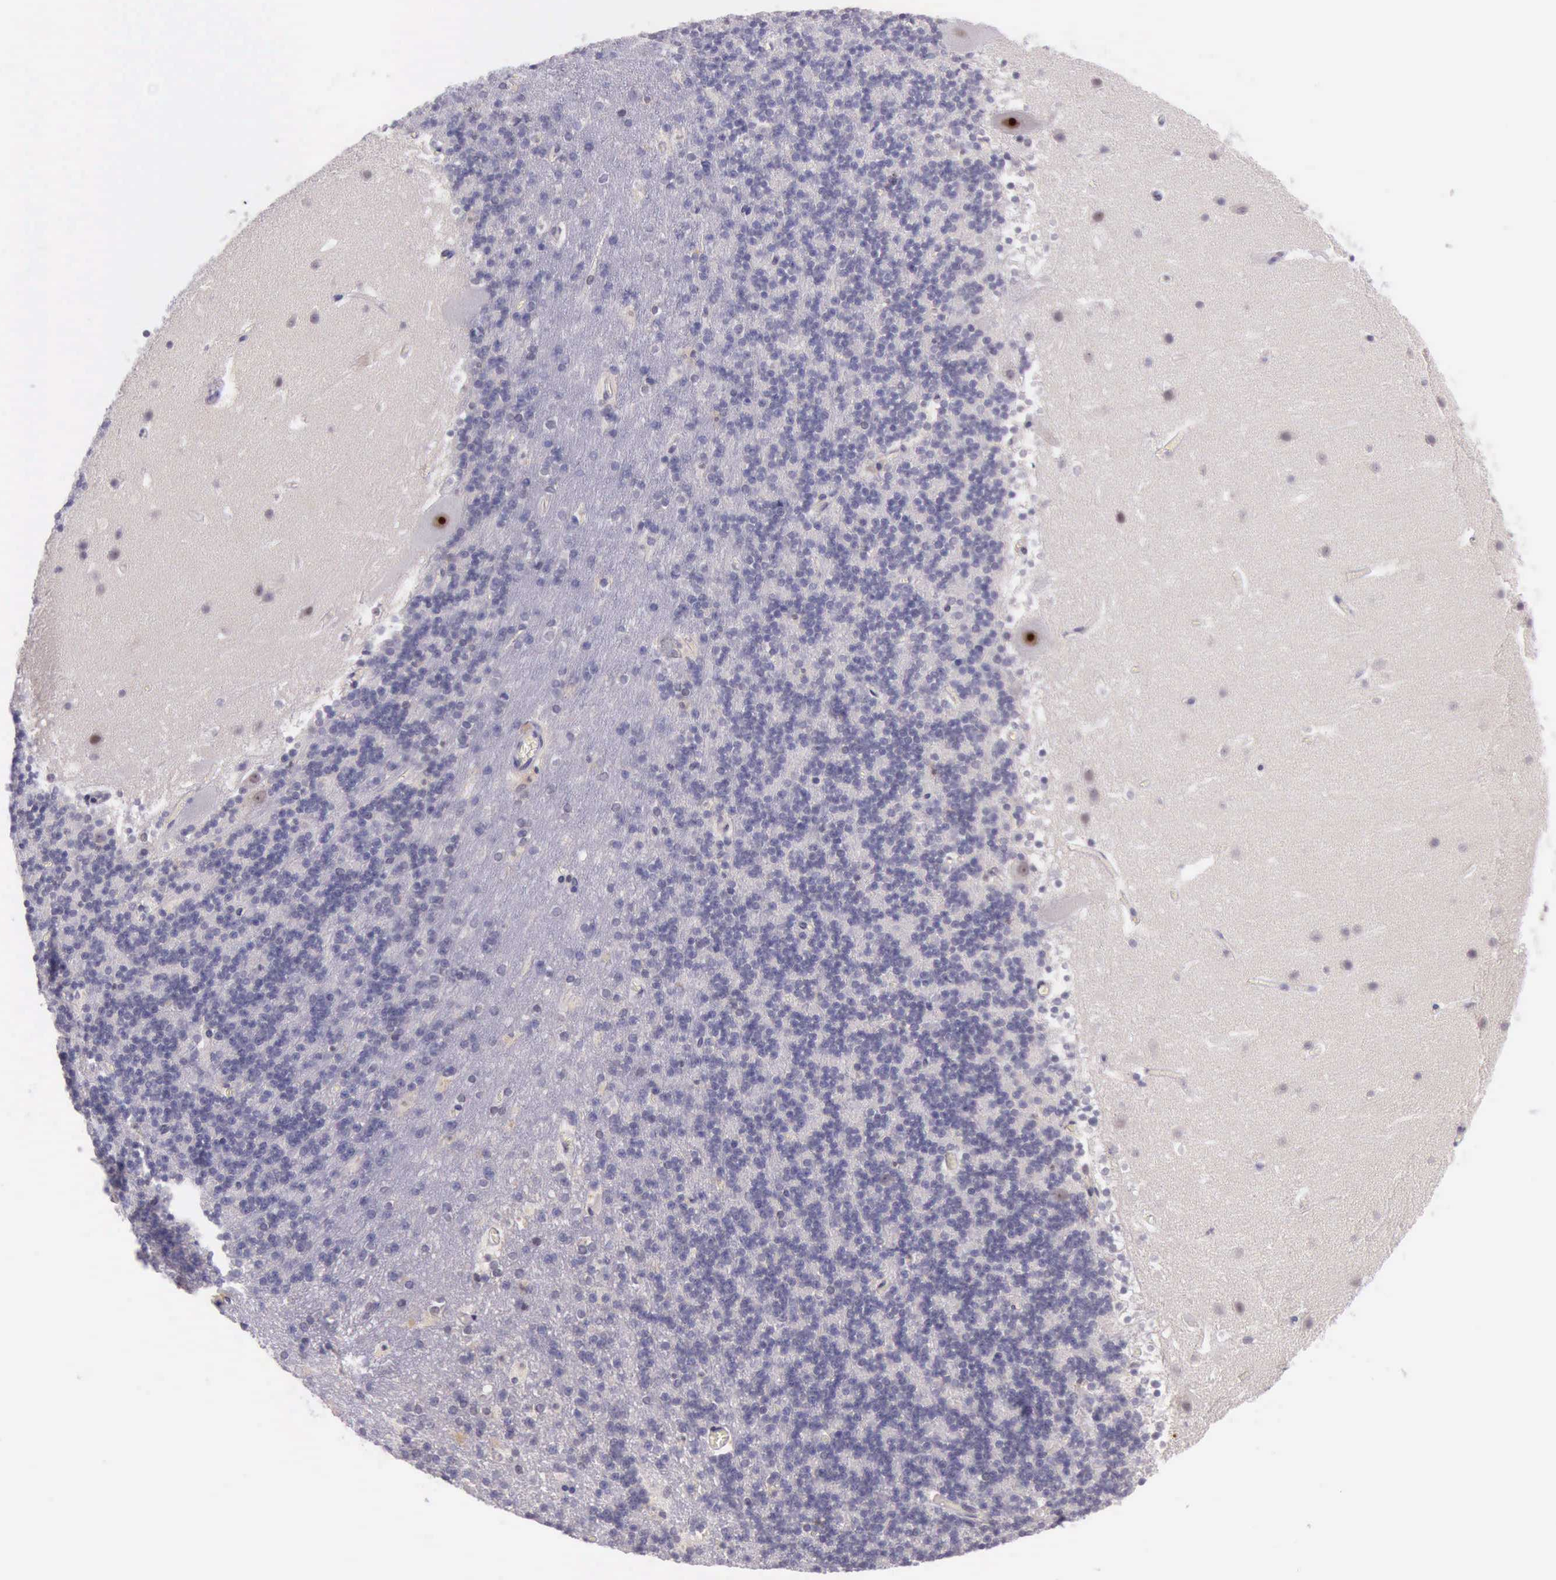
{"staining": {"intensity": "negative", "quantity": "none", "location": "none"}, "tissue": "cerebellum", "cell_type": "Cells in granular layer", "image_type": "normal", "snomed": [{"axis": "morphology", "description": "Normal tissue, NOS"}, {"axis": "topography", "description": "Cerebellum"}], "caption": "The micrograph exhibits no staining of cells in granular layer in normal cerebellum. Nuclei are stained in blue.", "gene": "PARP1", "patient": {"sex": "male", "age": 45}}